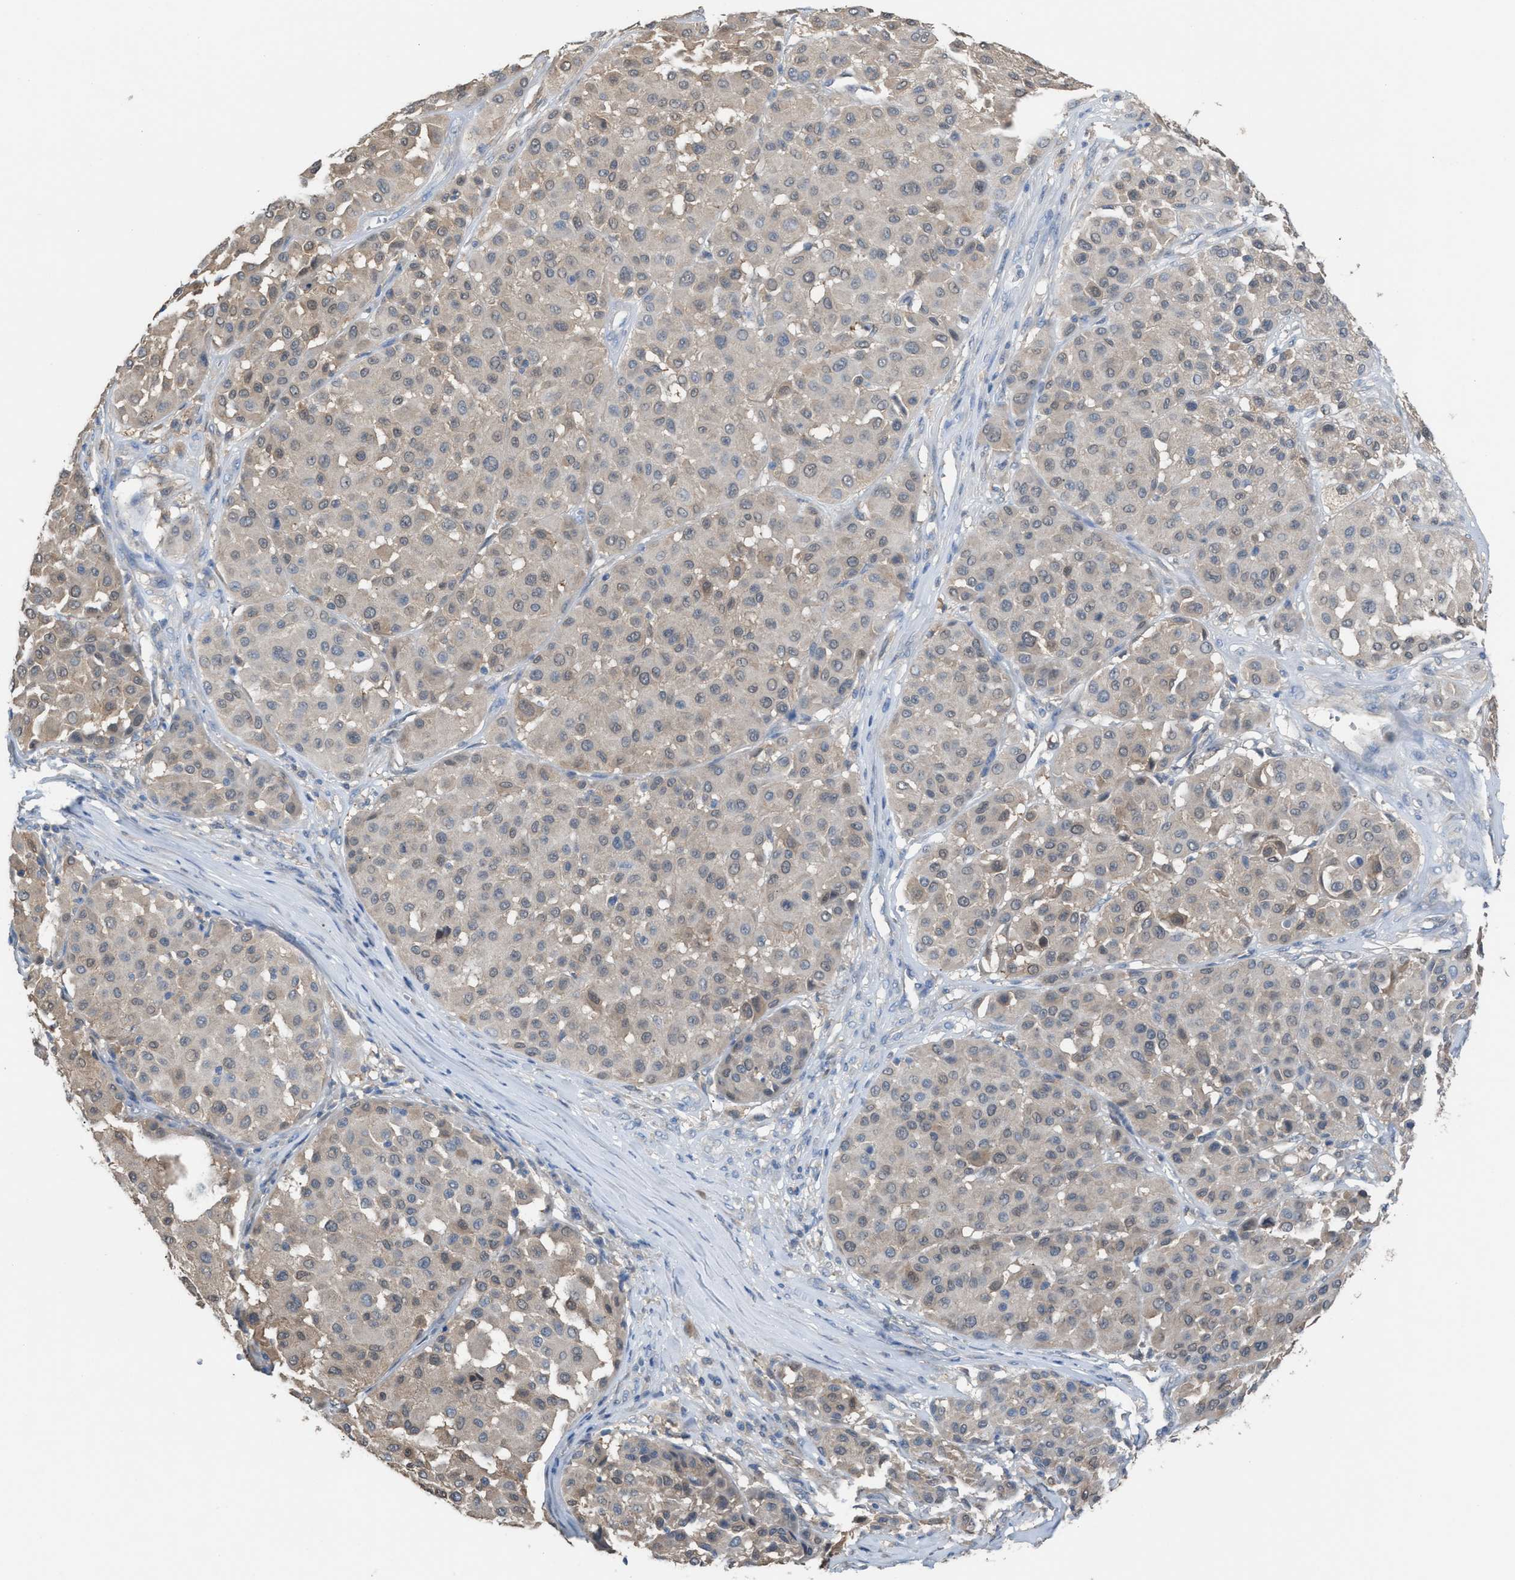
{"staining": {"intensity": "weak", "quantity": "<25%", "location": "cytoplasmic/membranous"}, "tissue": "melanoma", "cell_type": "Tumor cells", "image_type": "cancer", "snomed": [{"axis": "morphology", "description": "Malignant melanoma, Metastatic site"}, {"axis": "topography", "description": "Soft tissue"}], "caption": "A high-resolution image shows IHC staining of malignant melanoma (metastatic site), which exhibits no significant positivity in tumor cells. (DAB immunohistochemistry with hematoxylin counter stain).", "gene": "NQO2", "patient": {"sex": "male", "age": 41}}